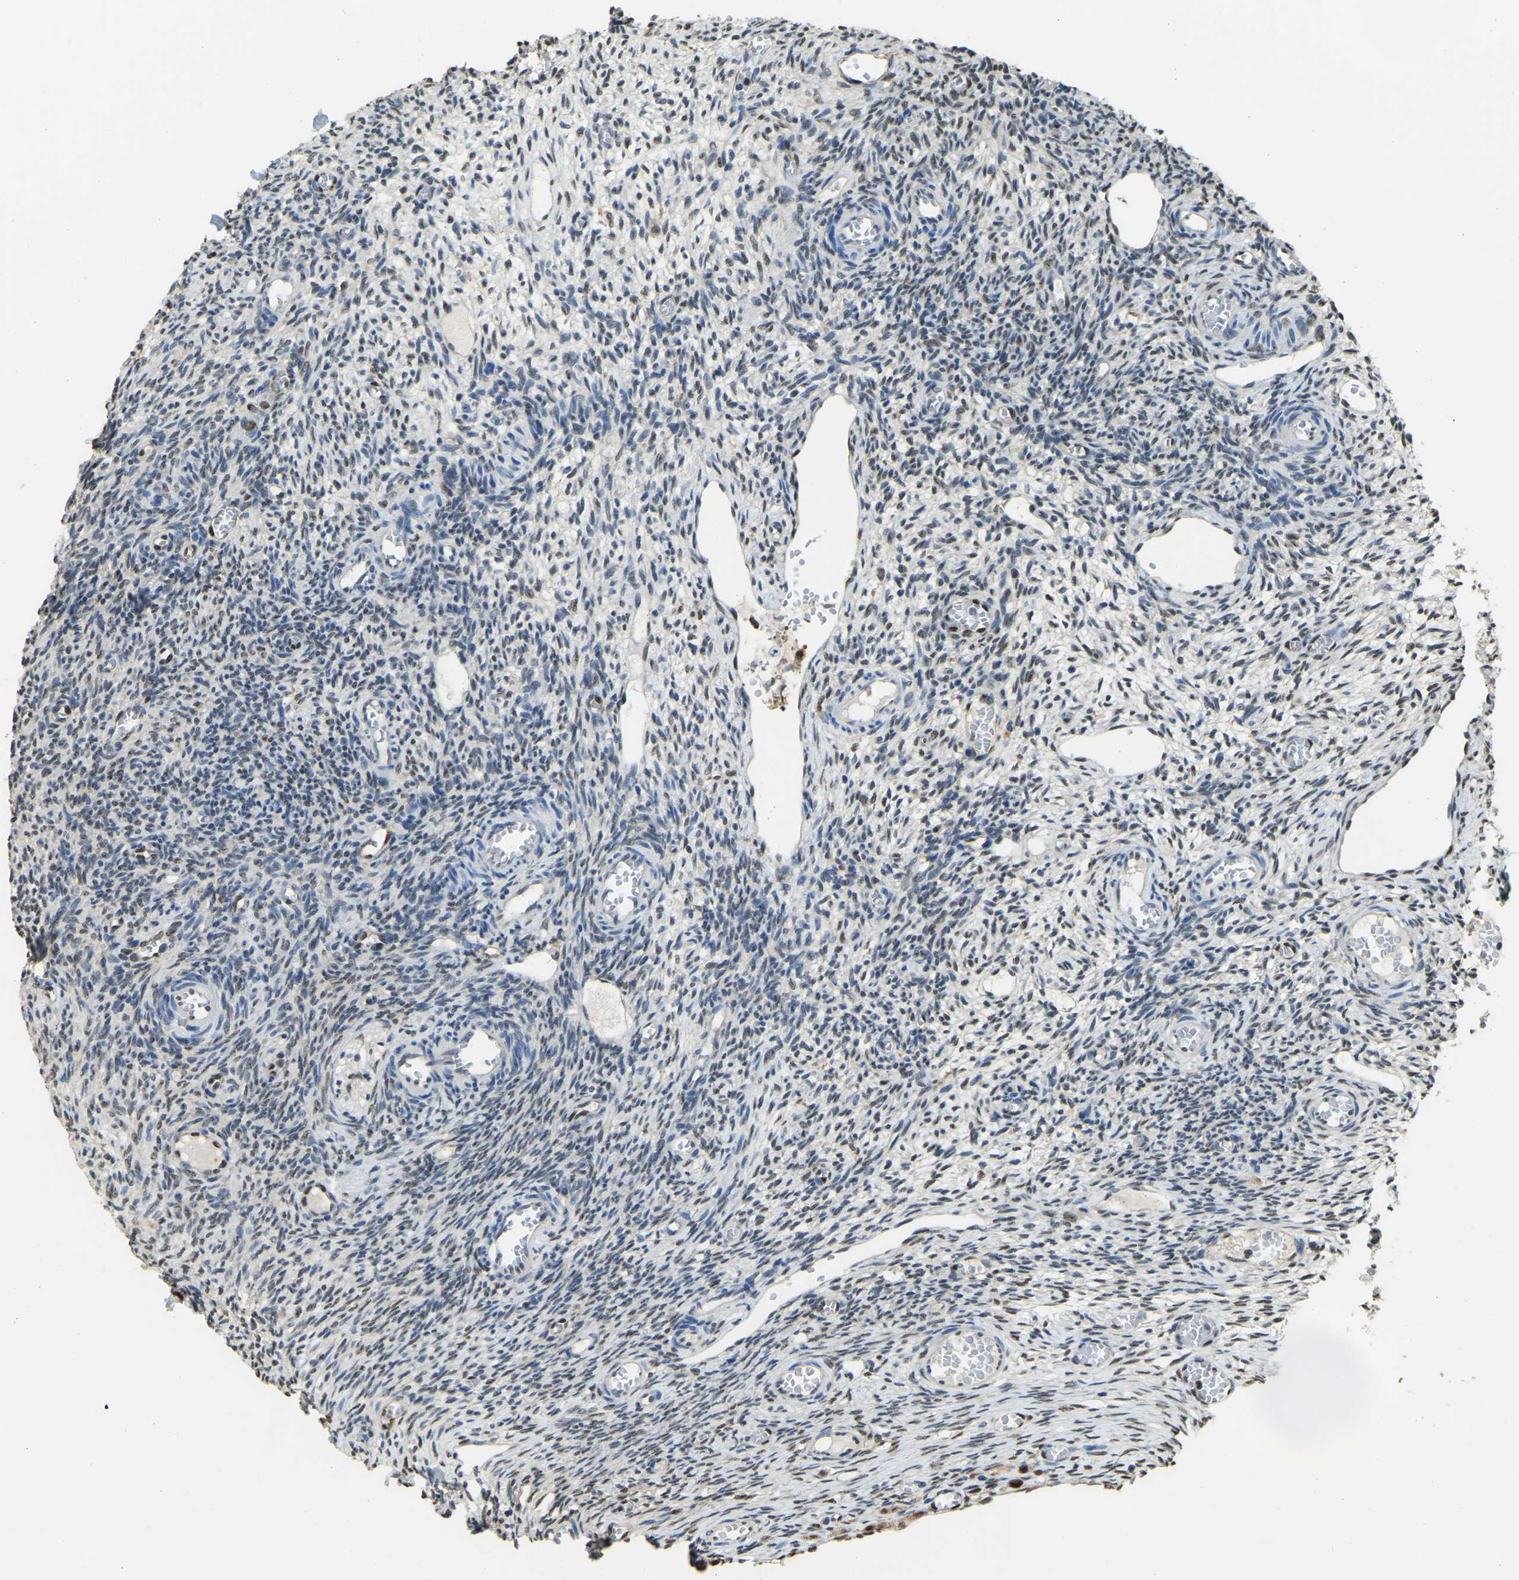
{"staining": {"intensity": "moderate", "quantity": "25%-75%", "location": "nuclear"}, "tissue": "ovary", "cell_type": "Ovarian stroma cells", "image_type": "normal", "snomed": [{"axis": "morphology", "description": "Normal tissue, NOS"}, {"axis": "topography", "description": "Ovary"}], "caption": "DAB (3,3'-diaminobenzidine) immunohistochemical staining of benign ovary demonstrates moderate nuclear protein staining in approximately 25%-75% of ovarian stroma cells.", "gene": "NANS", "patient": {"sex": "female", "age": 27}}